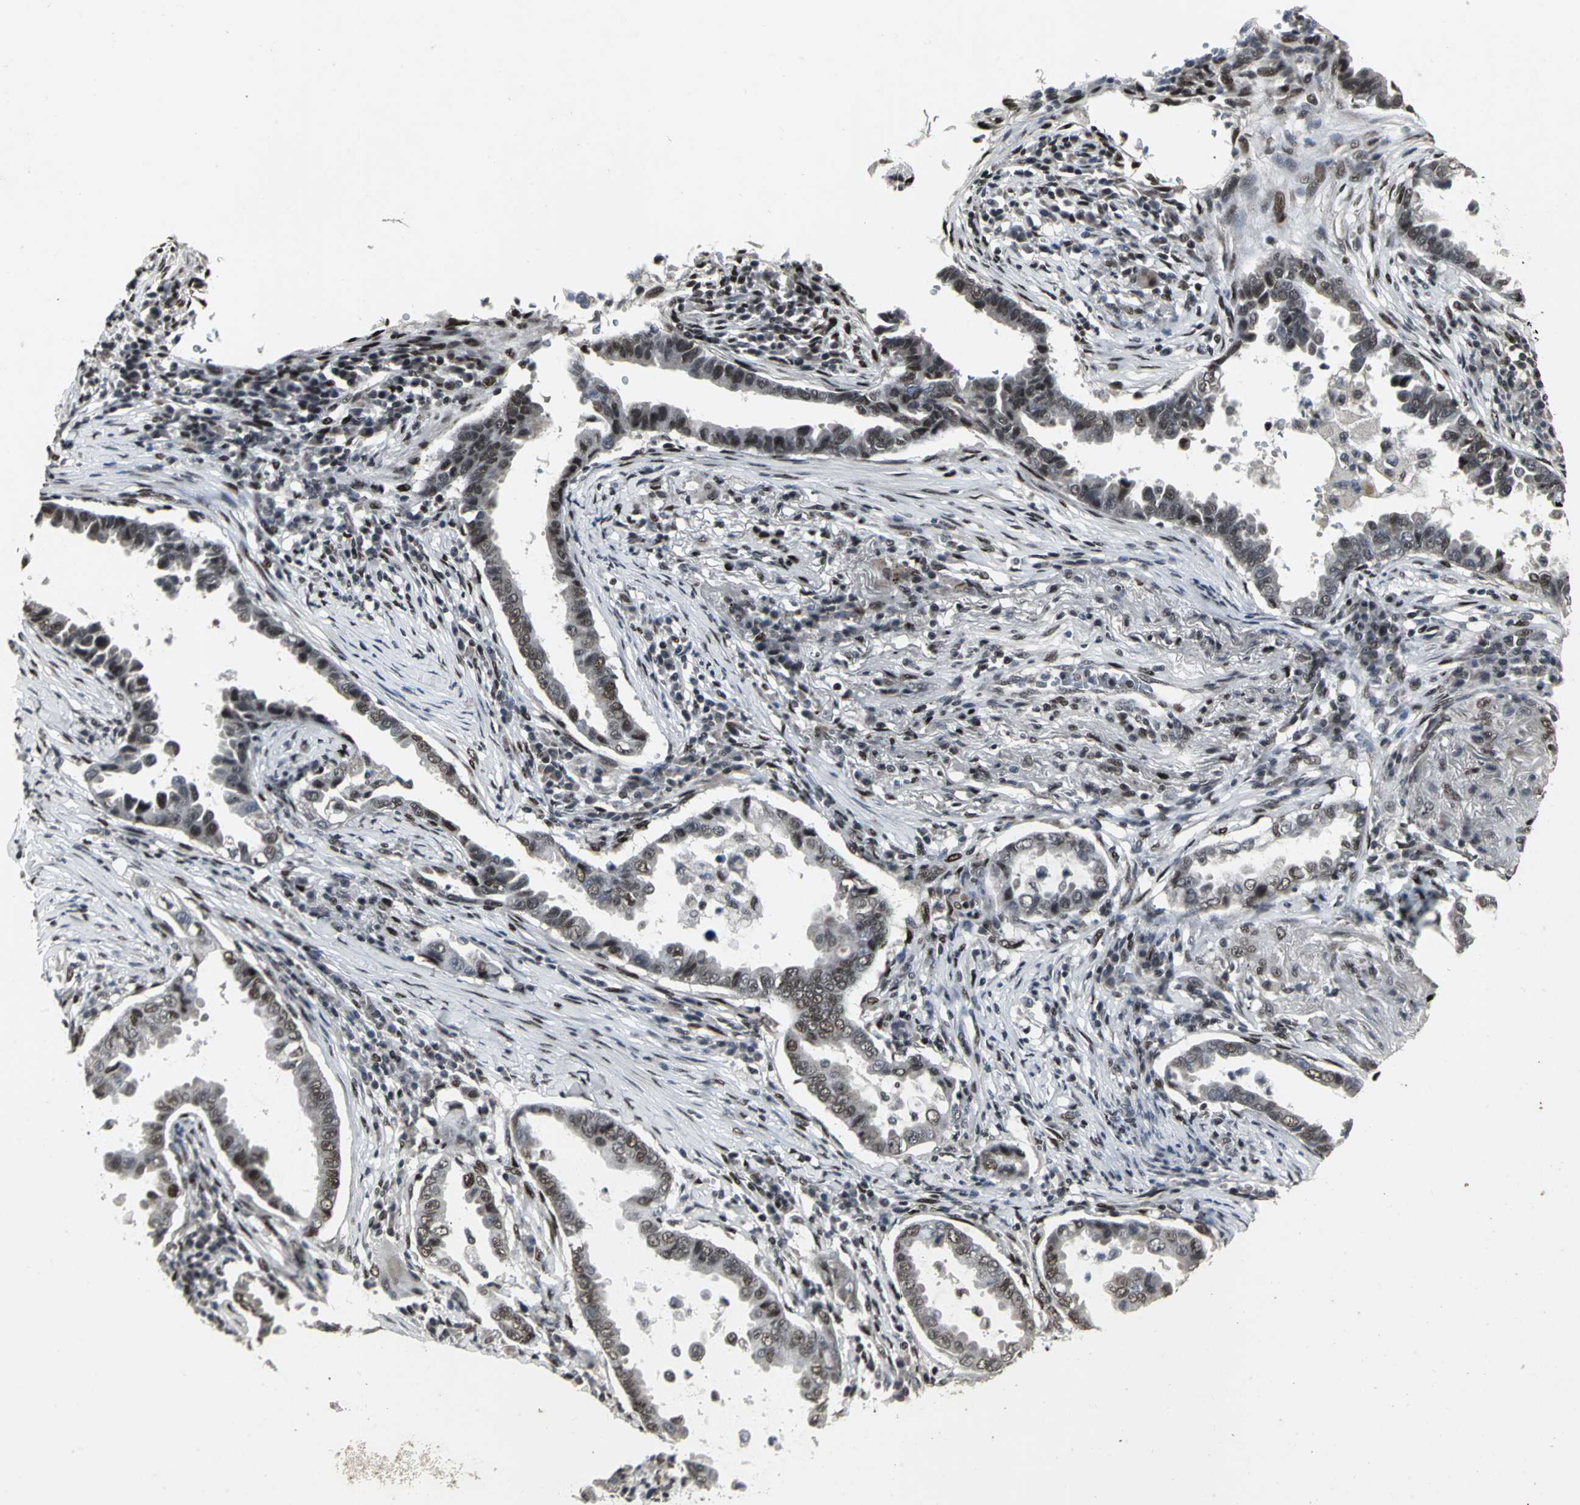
{"staining": {"intensity": "moderate", "quantity": "25%-75%", "location": "nuclear"}, "tissue": "lung cancer", "cell_type": "Tumor cells", "image_type": "cancer", "snomed": [{"axis": "morphology", "description": "Normal tissue, NOS"}, {"axis": "morphology", "description": "Inflammation, NOS"}, {"axis": "morphology", "description": "Adenocarcinoma, NOS"}, {"axis": "topography", "description": "Lung"}], "caption": "Lung cancer stained for a protein demonstrates moderate nuclear positivity in tumor cells.", "gene": "SRF", "patient": {"sex": "female", "age": 64}}